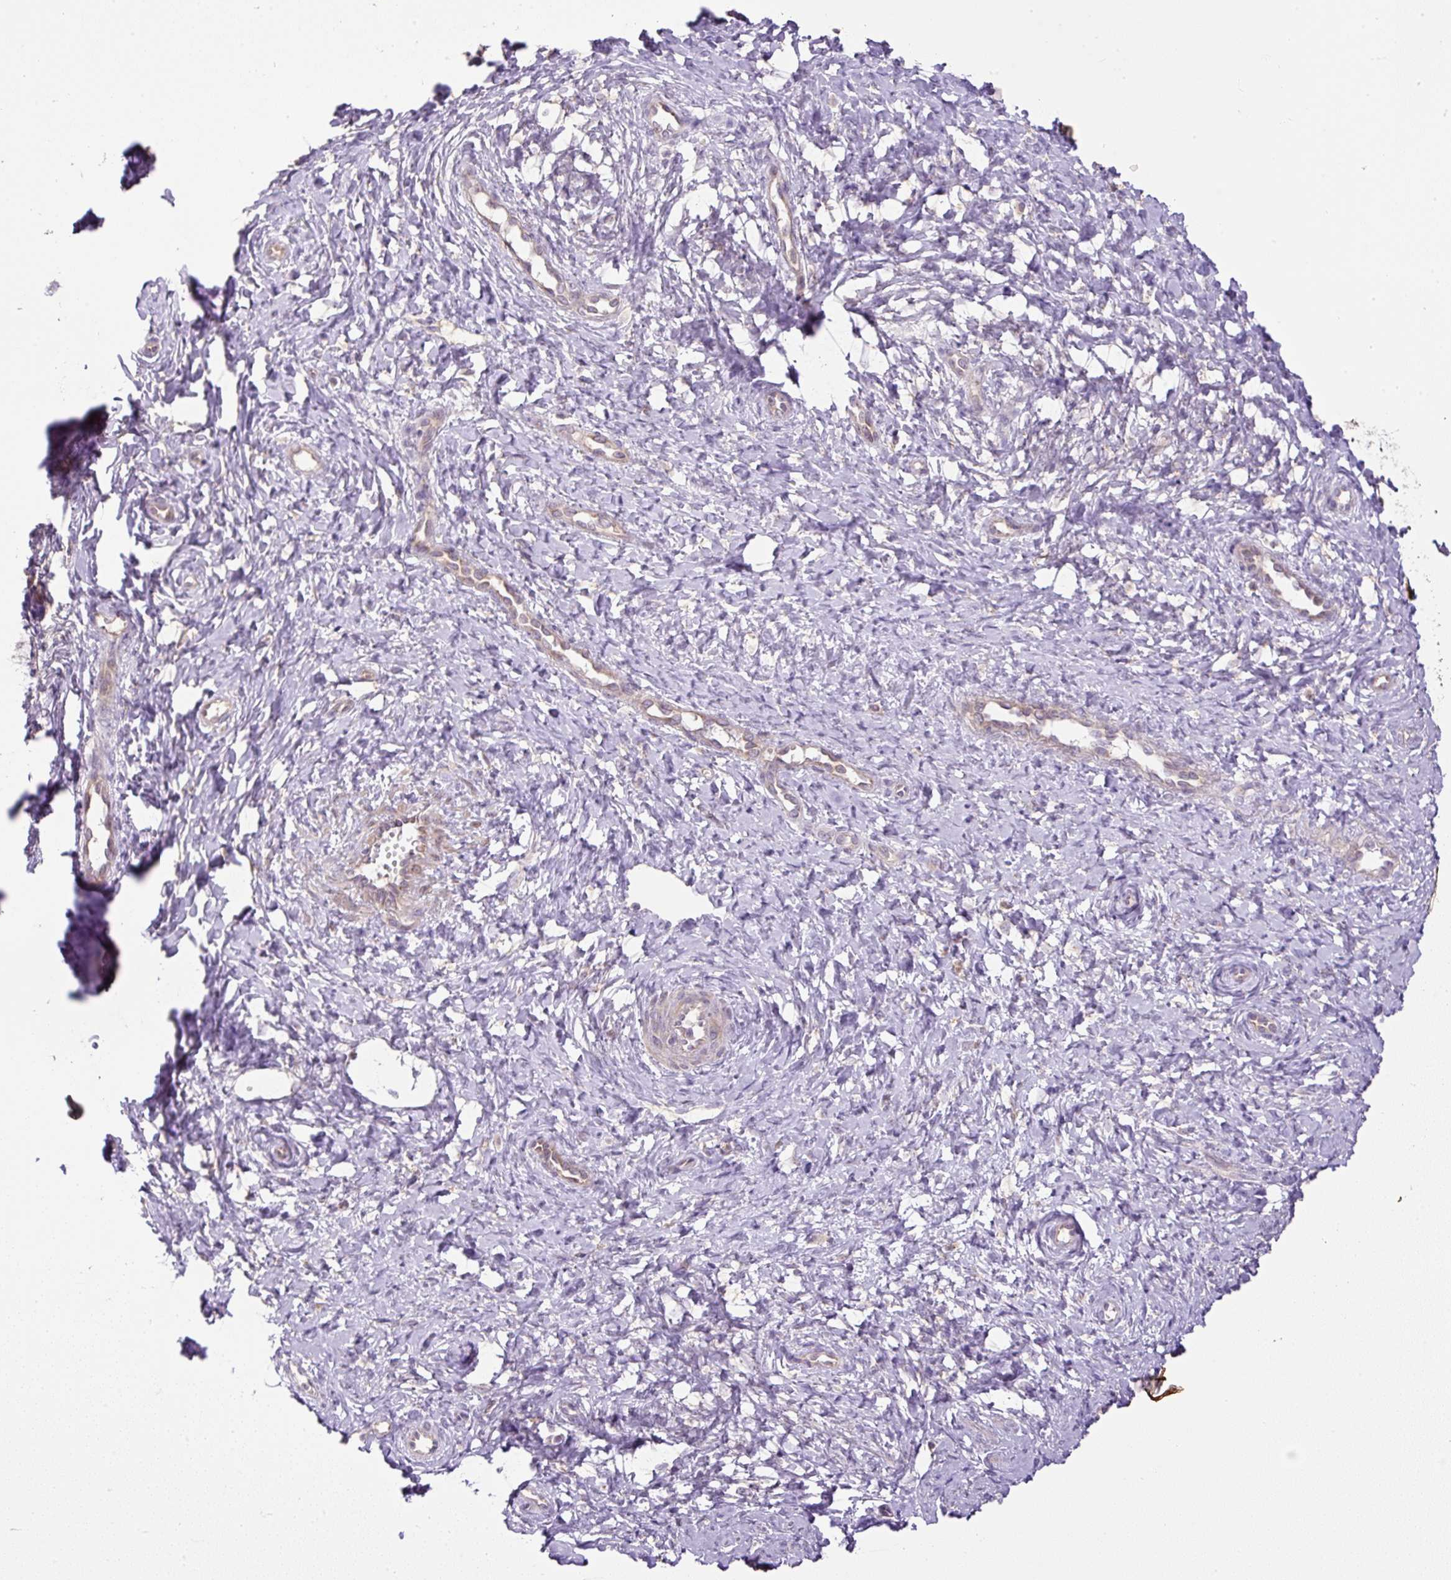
{"staining": {"intensity": "moderate", "quantity": "25%-75%", "location": "cytoplasmic/membranous"}, "tissue": "cervix", "cell_type": "Squamous epithelial cells", "image_type": "normal", "snomed": [{"axis": "morphology", "description": "Normal tissue, NOS"}, {"axis": "topography", "description": "Cervix"}], "caption": "The histopathology image shows immunohistochemical staining of benign cervix. There is moderate cytoplasmic/membranous staining is appreciated in about 25%-75% of squamous epithelial cells.", "gene": "ZNF547", "patient": {"sex": "female", "age": 37}}